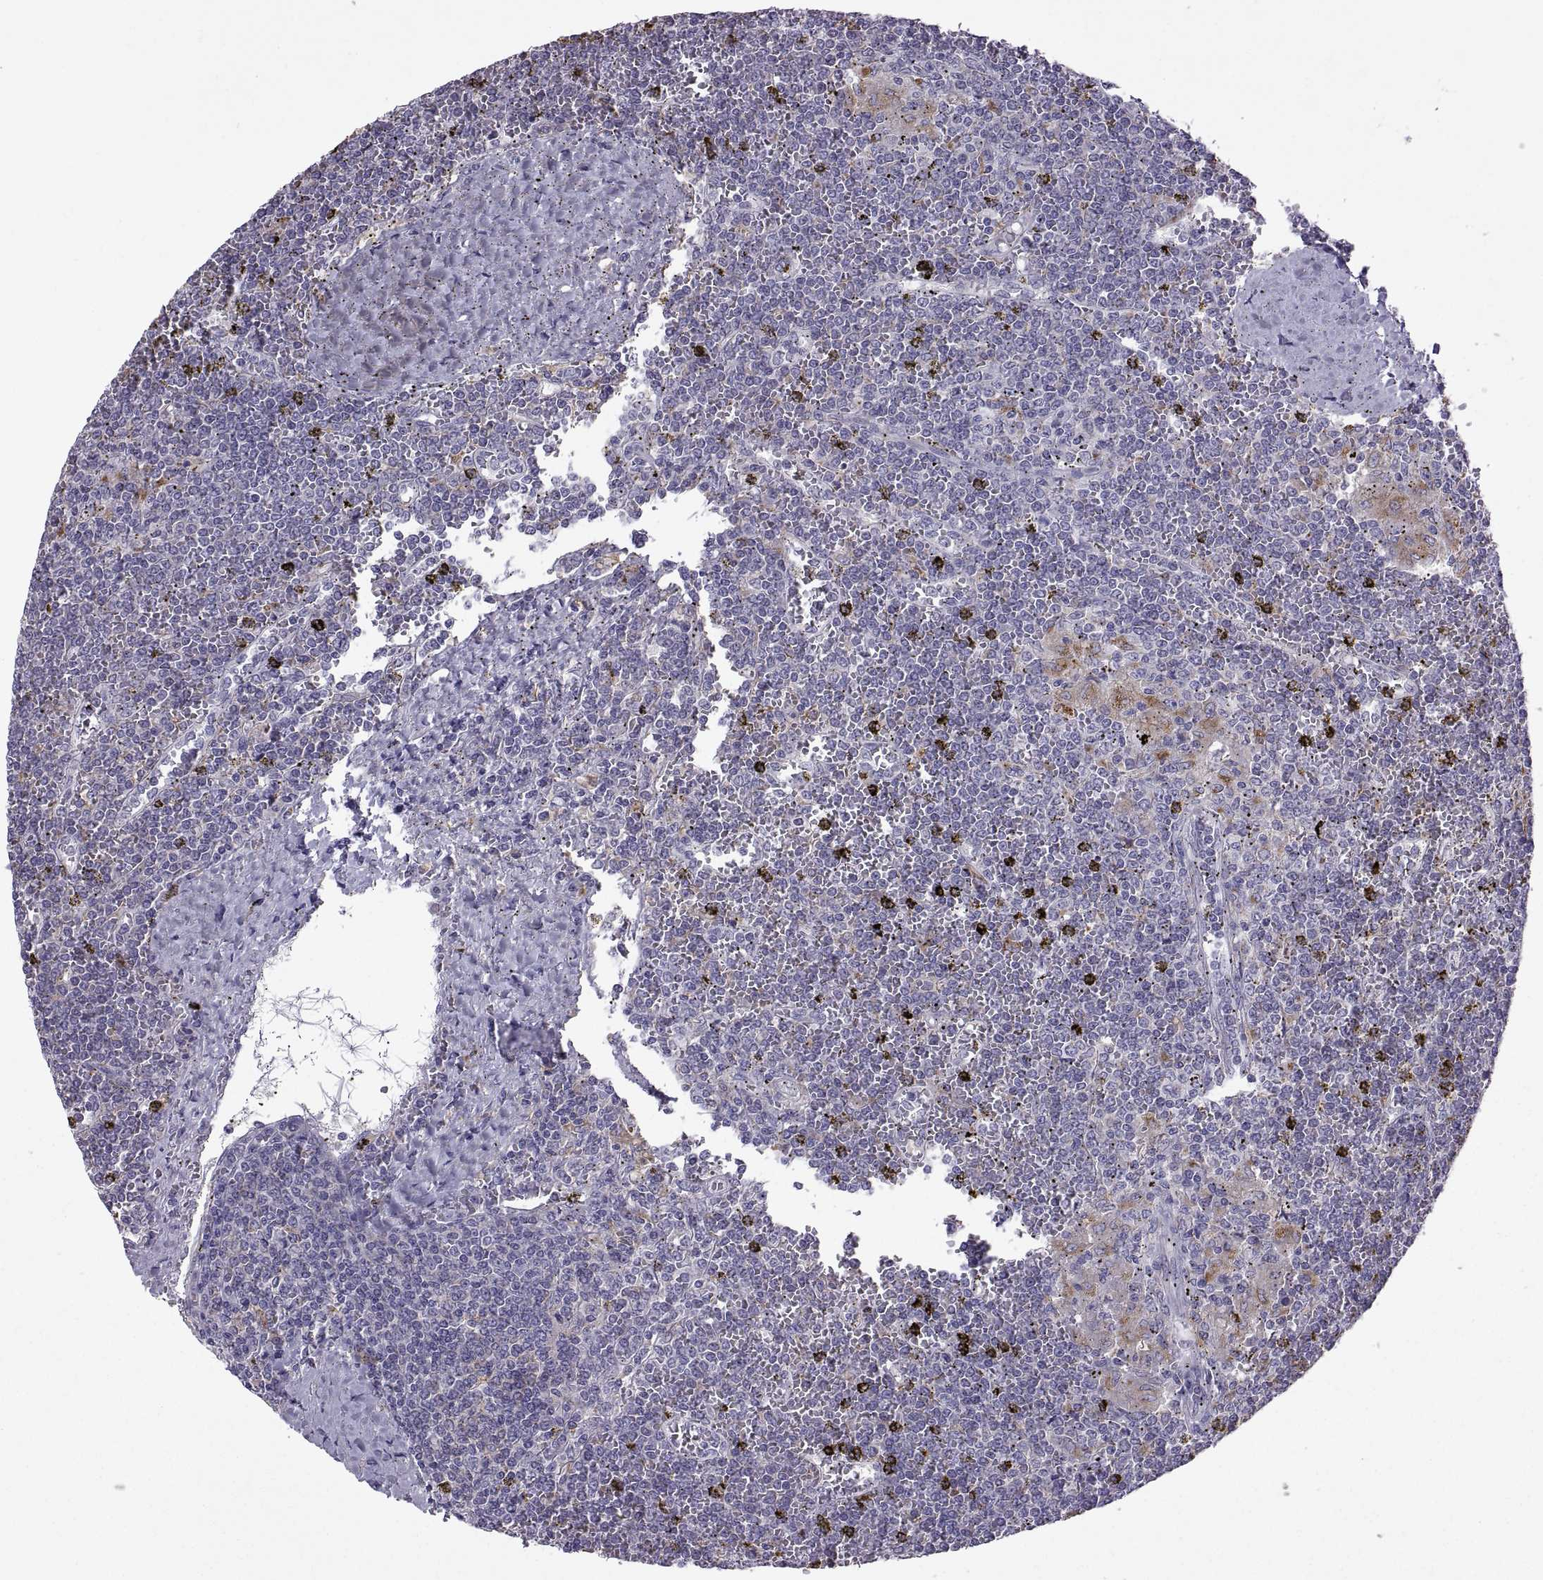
{"staining": {"intensity": "negative", "quantity": "none", "location": "none"}, "tissue": "lymphoma", "cell_type": "Tumor cells", "image_type": "cancer", "snomed": [{"axis": "morphology", "description": "Malignant lymphoma, non-Hodgkin's type, Low grade"}, {"axis": "topography", "description": "Spleen"}], "caption": "IHC histopathology image of neoplastic tissue: malignant lymphoma, non-Hodgkin's type (low-grade) stained with DAB demonstrates no significant protein staining in tumor cells.", "gene": "ARSL", "patient": {"sex": "female", "age": 19}}